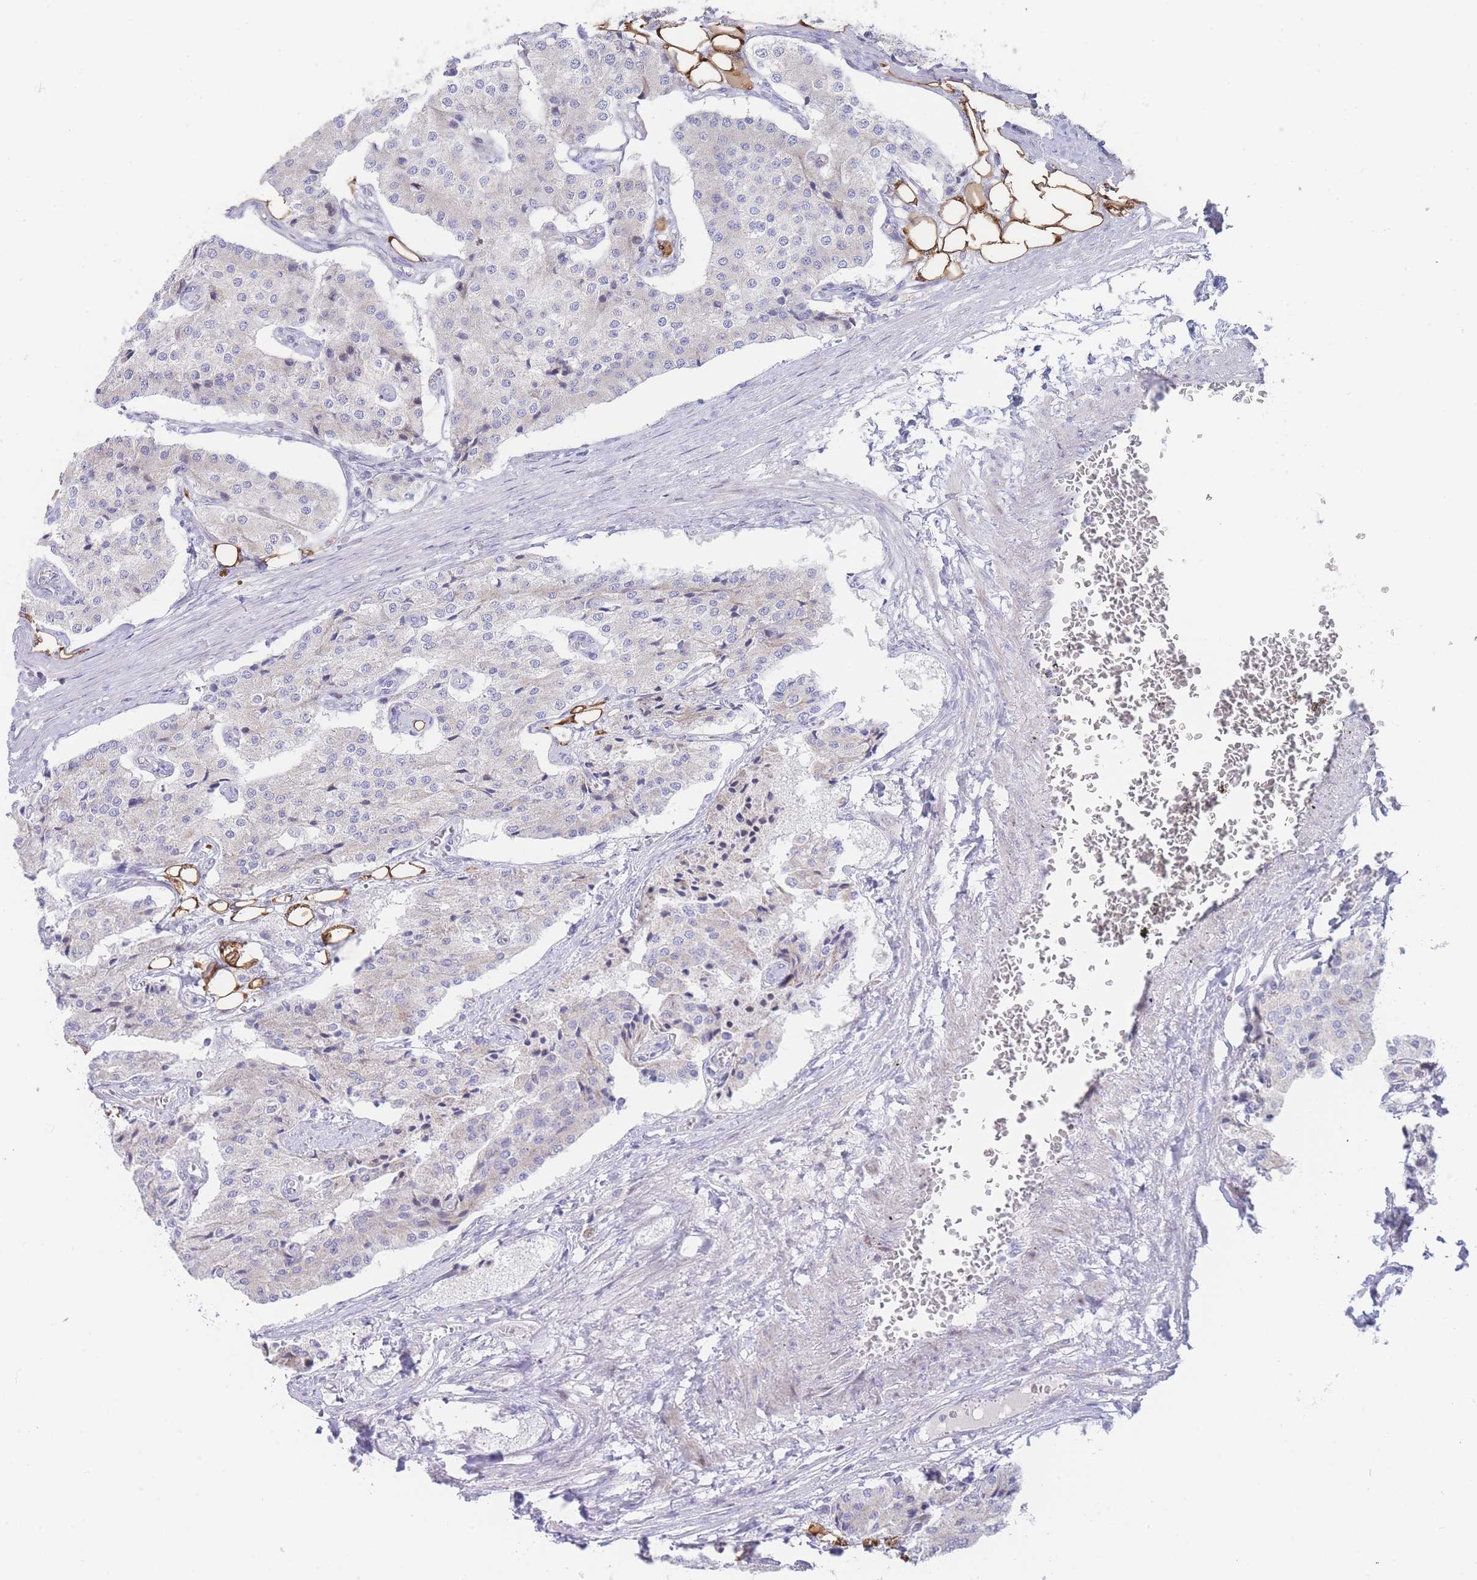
{"staining": {"intensity": "negative", "quantity": "none", "location": "none"}, "tissue": "carcinoid", "cell_type": "Tumor cells", "image_type": "cancer", "snomed": [{"axis": "morphology", "description": "Carcinoid, malignant, NOS"}, {"axis": "topography", "description": "Colon"}], "caption": "The micrograph displays no significant expression in tumor cells of carcinoid (malignant).", "gene": "GPAM", "patient": {"sex": "female", "age": 52}}